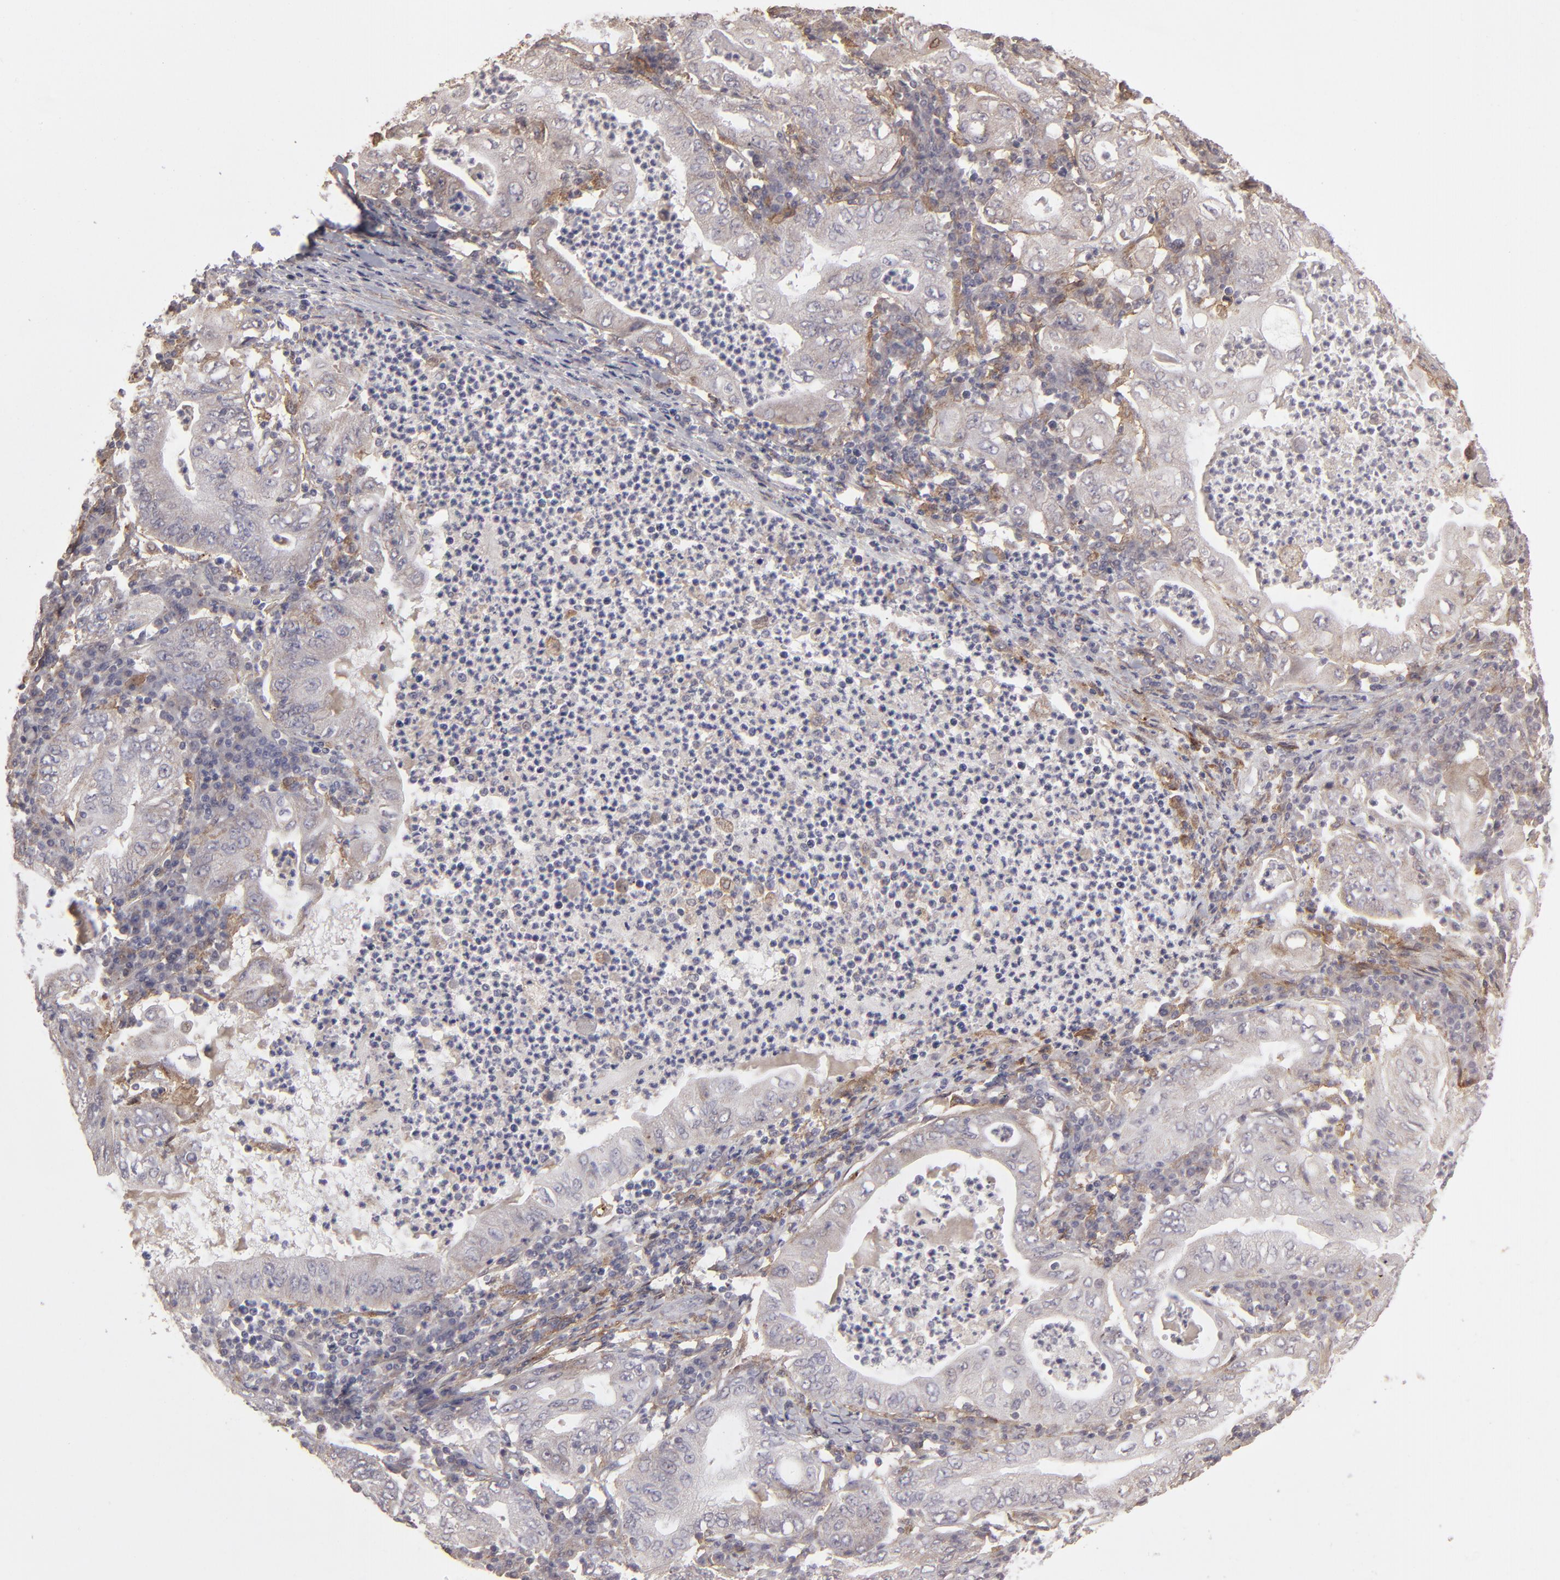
{"staining": {"intensity": "weak", "quantity": "<25%", "location": "cytoplasmic/membranous"}, "tissue": "stomach cancer", "cell_type": "Tumor cells", "image_type": "cancer", "snomed": [{"axis": "morphology", "description": "Normal tissue, NOS"}, {"axis": "morphology", "description": "Adenocarcinoma, NOS"}, {"axis": "topography", "description": "Esophagus"}, {"axis": "topography", "description": "Stomach, upper"}, {"axis": "topography", "description": "Peripheral nerve tissue"}], "caption": "A histopathology image of stomach cancer (adenocarcinoma) stained for a protein shows no brown staining in tumor cells.", "gene": "ITGB5", "patient": {"sex": "male", "age": 62}}